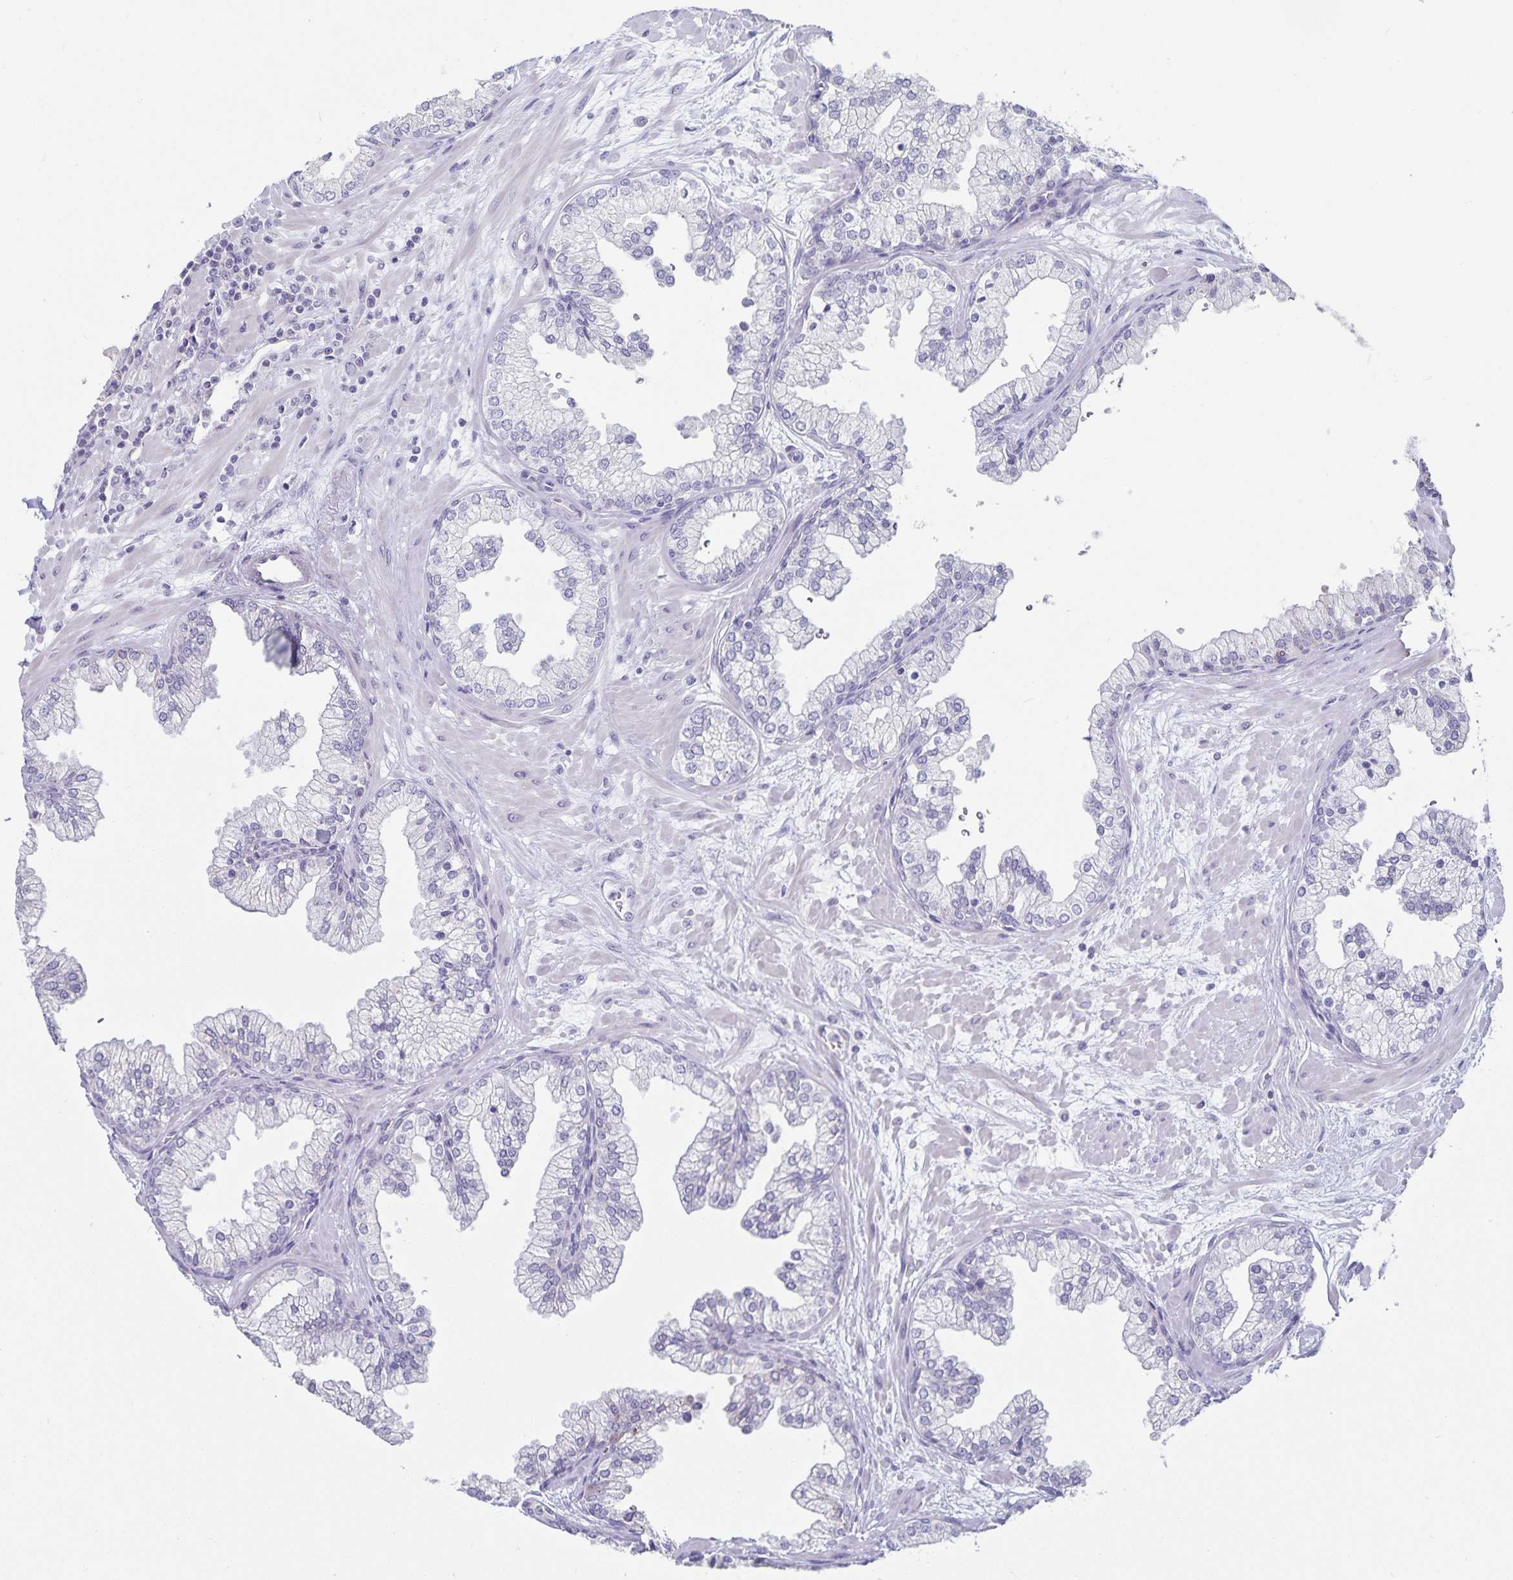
{"staining": {"intensity": "negative", "quantity": "none", "location": "none"}, "tissue": "prostate", "cell_type": "Glandular cells", "image_type": "normal", "snomed": [{"axis": "morphology", "description": "Normal tissue, NOS"}, {"axis": "topography", "description": "Prostate"}, {"axis": "topography", "description": "Peripheral nerve tissue"}], "caption": "Protein analysis of benign prostate displays no significant staining in glandular cells.", "gene": "DNAH9", "patient": {"sex": "male", "age": 61}}